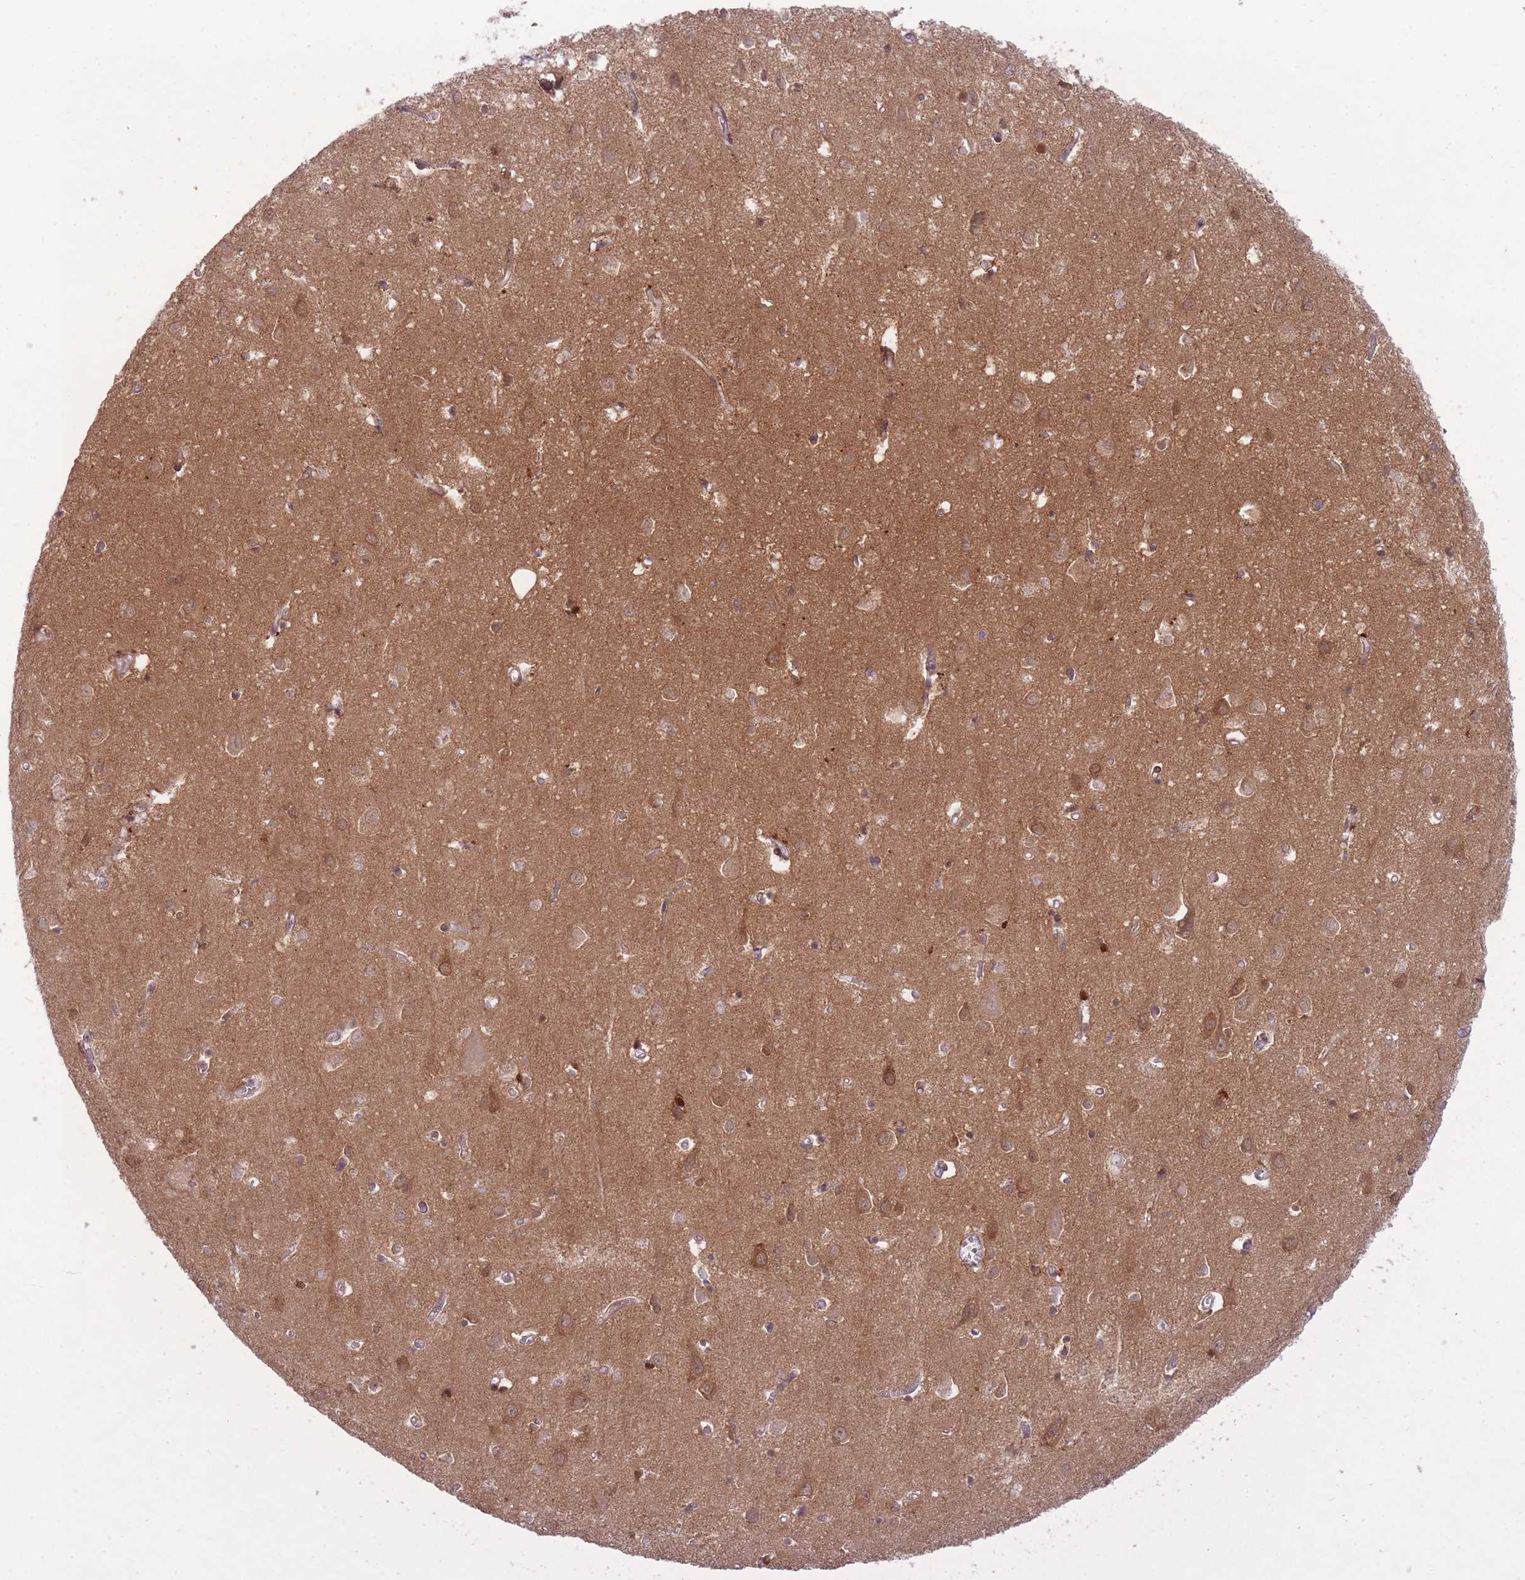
{"staining": {"intensity": "weak", "quantity": "25%-75%", "location": "cytoplasmic/membranous"}, "tissue": "cerebral cortex", "cell_type": "Endothelial cells", "image_type": "normal", "snomed": [{"axis": "morphology", "description": "Normal tissue, NOS"}, {"axis": "topography", "description": "Cerebral cortex"}], "caption": "Unremarkable cerebral cortex reveals weak cytoplasmic/membranous staining in approximately 25%-75% of endothelial cells Using DAB (brown) and hematoxylin (blue) stains, captured at high magnification using brightfield microscopy..", "gene": "DPYSL4", "patient": {"sex": "male", "age": 70}}